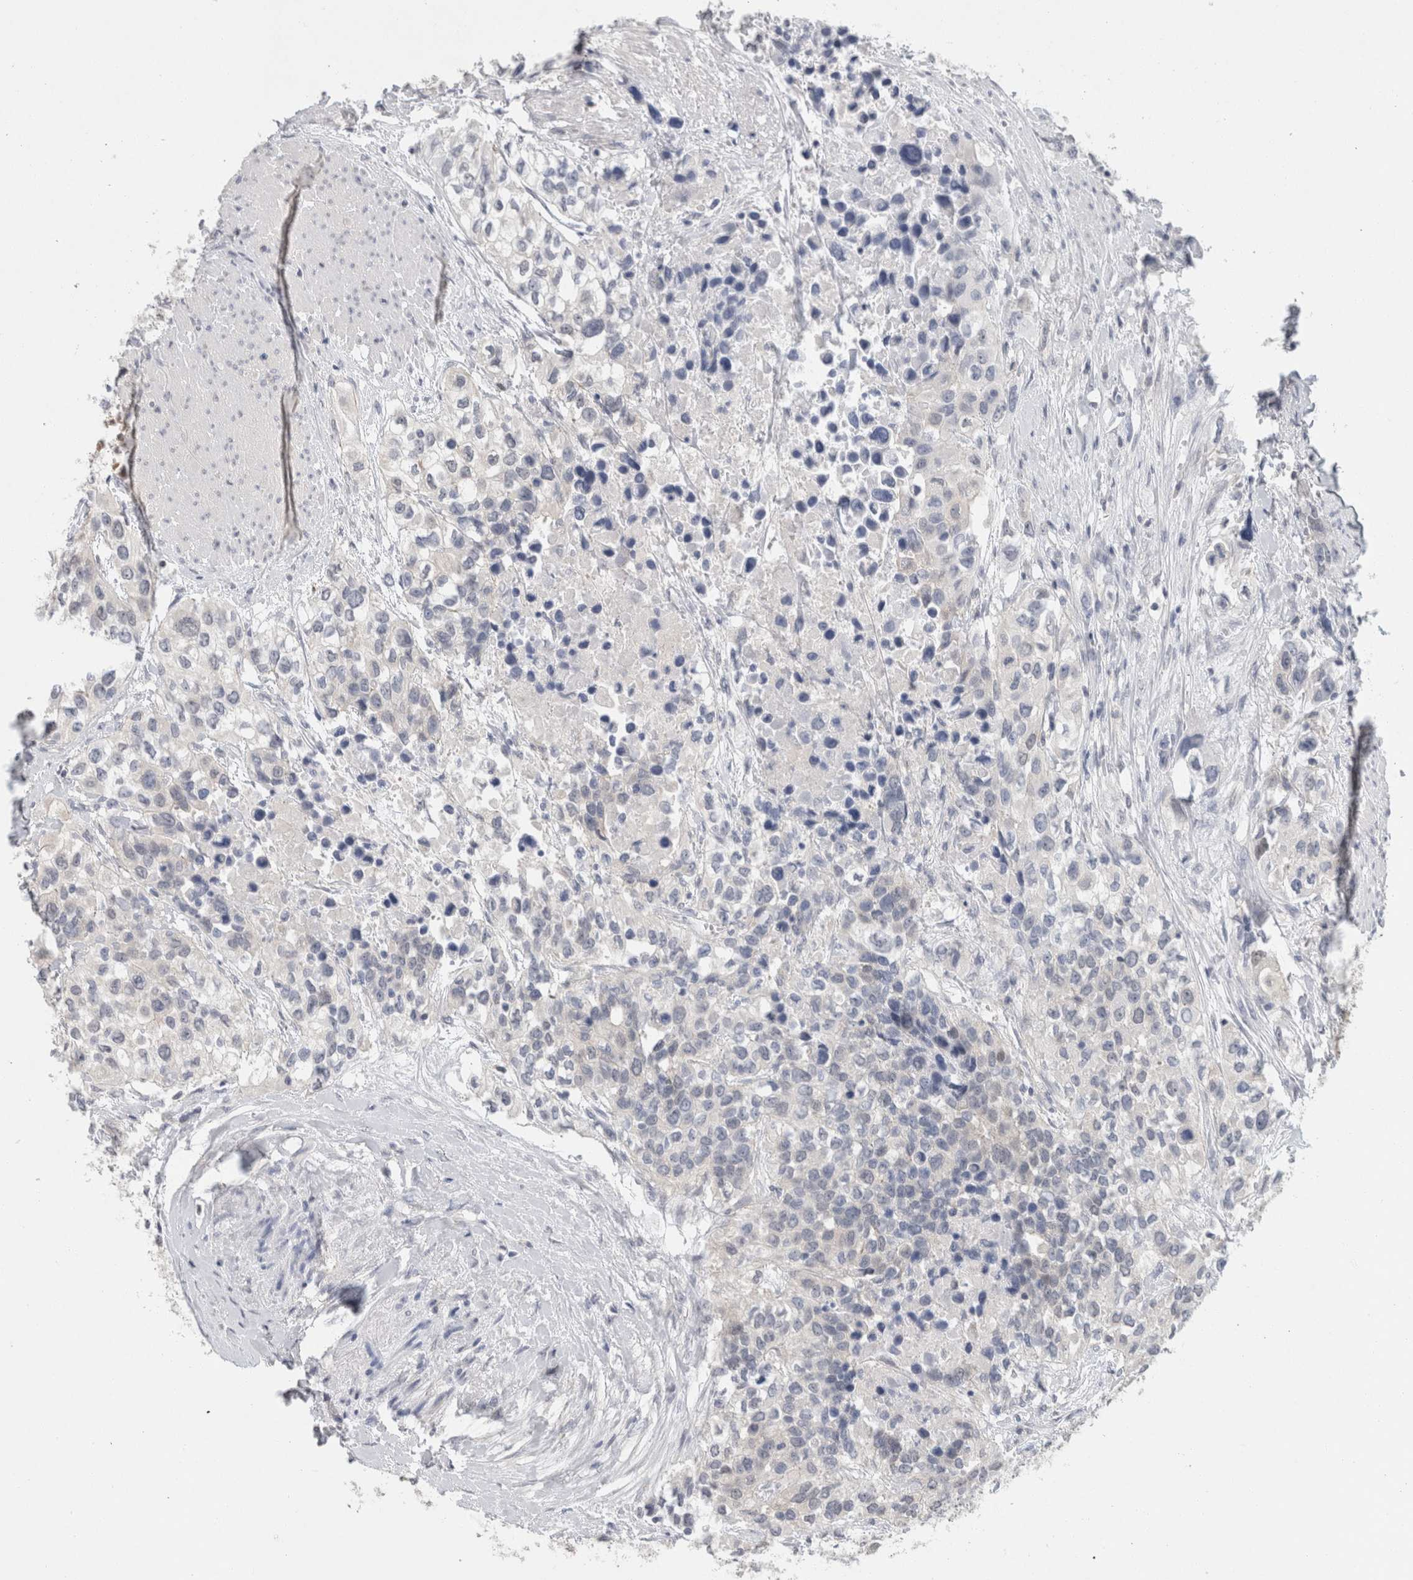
{"staining": {"intensity": "negative", "quantity": "none", "location": "none"}, "tissue": "urothelial cancer", "cell_type": "Tumor cells", "image_type": "cancer", "snomed": [{"axis": "morphology", "description": "Urothelial carcinoma, High grade"}, {"axis": "topography", "description": "Urinary bladder"}], "caption": "An image of urothelial cancer stained for a protein reveals no brown staining in tumor cells.", "gene": "CASP6", "patient": {"sex": "female", "age": 80}}